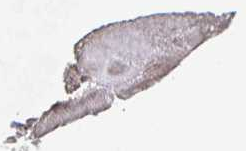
{"staining": {"intensity": "weak", "quantity": "<25%", "location": "cytoplasmic/membranous"}, "tissue": "skeletal muscle", "cell_type": "Myocytes", "image_type": "normal", "snomed": [{"axis": "morphology", "description": "Normal tissue, NOS"}, {"axis": "topography", "description": "Skeletal muscle"}], "caption": "This is a photomicrograph of immunohistochemistry staining of normal skeletal muscle, which shows no expression in myocytes.", "gene": "CFAP74", "patient": {"sex": "female", "age": 64}}